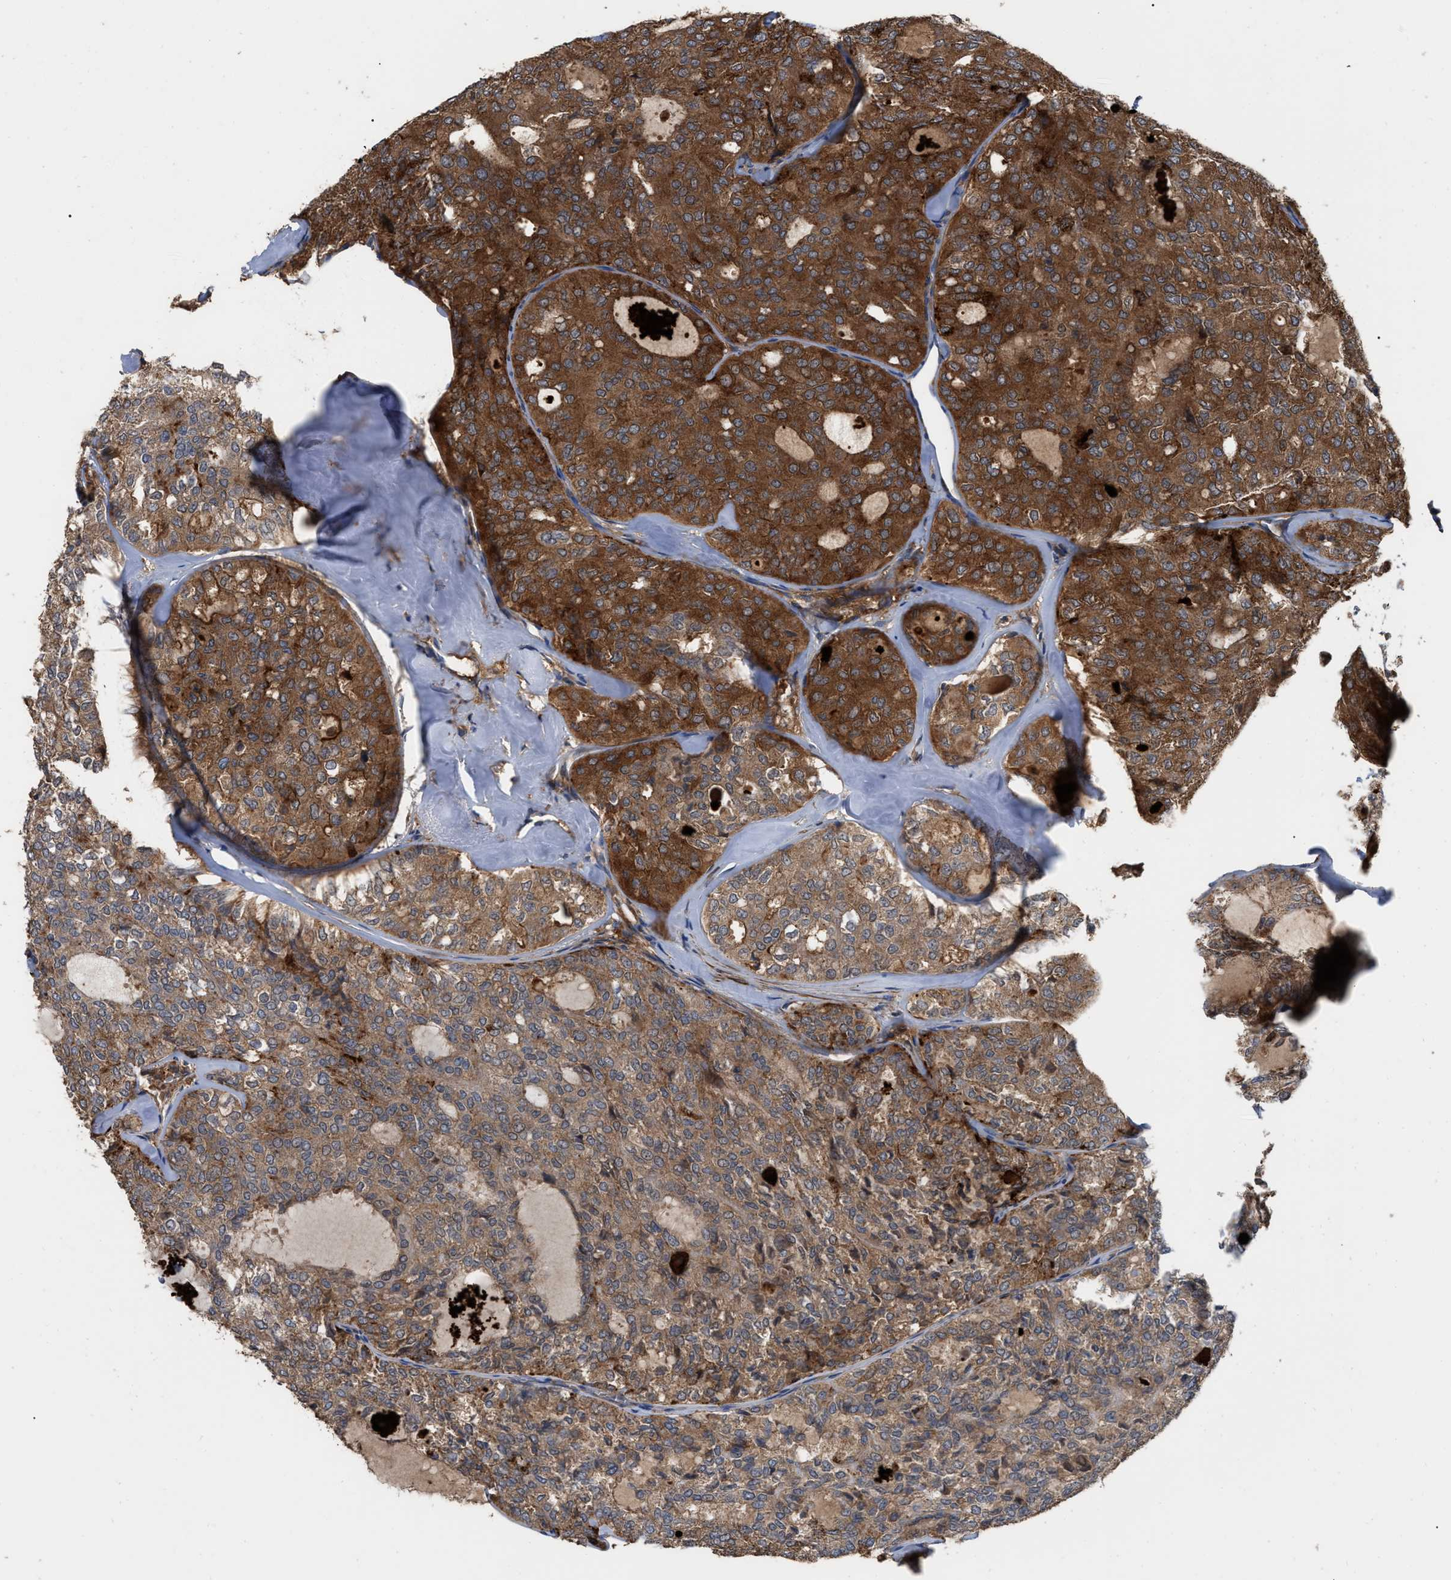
{"staining": {"intensity": "strong", "quantity": ">75%", "location": "cytoplasmic/membranous"}, "tissue": "thyroid cancer", "cell_type": "Tumor cells", "image_type": "cancer", "snomed": [{"axis": "morphology", "description": "Follicular adenoma carcinoma, NOS"}, {"axis": "topography", "description": "Thyroid gland"}], "caption": "The image shows immunohistochemical staining of thyroid cancer. There is strong cytoplasmic/membranous staining is present in about >75% of tumor cells. The protein is stained brown, and the nuclei are stained in blue (DAB (3,3'-diaminobenzidine) IHC with brightfield microscopy, high magnification).", "gene": "RABEP1", "patient": {"sex": "male", "age": 75}}